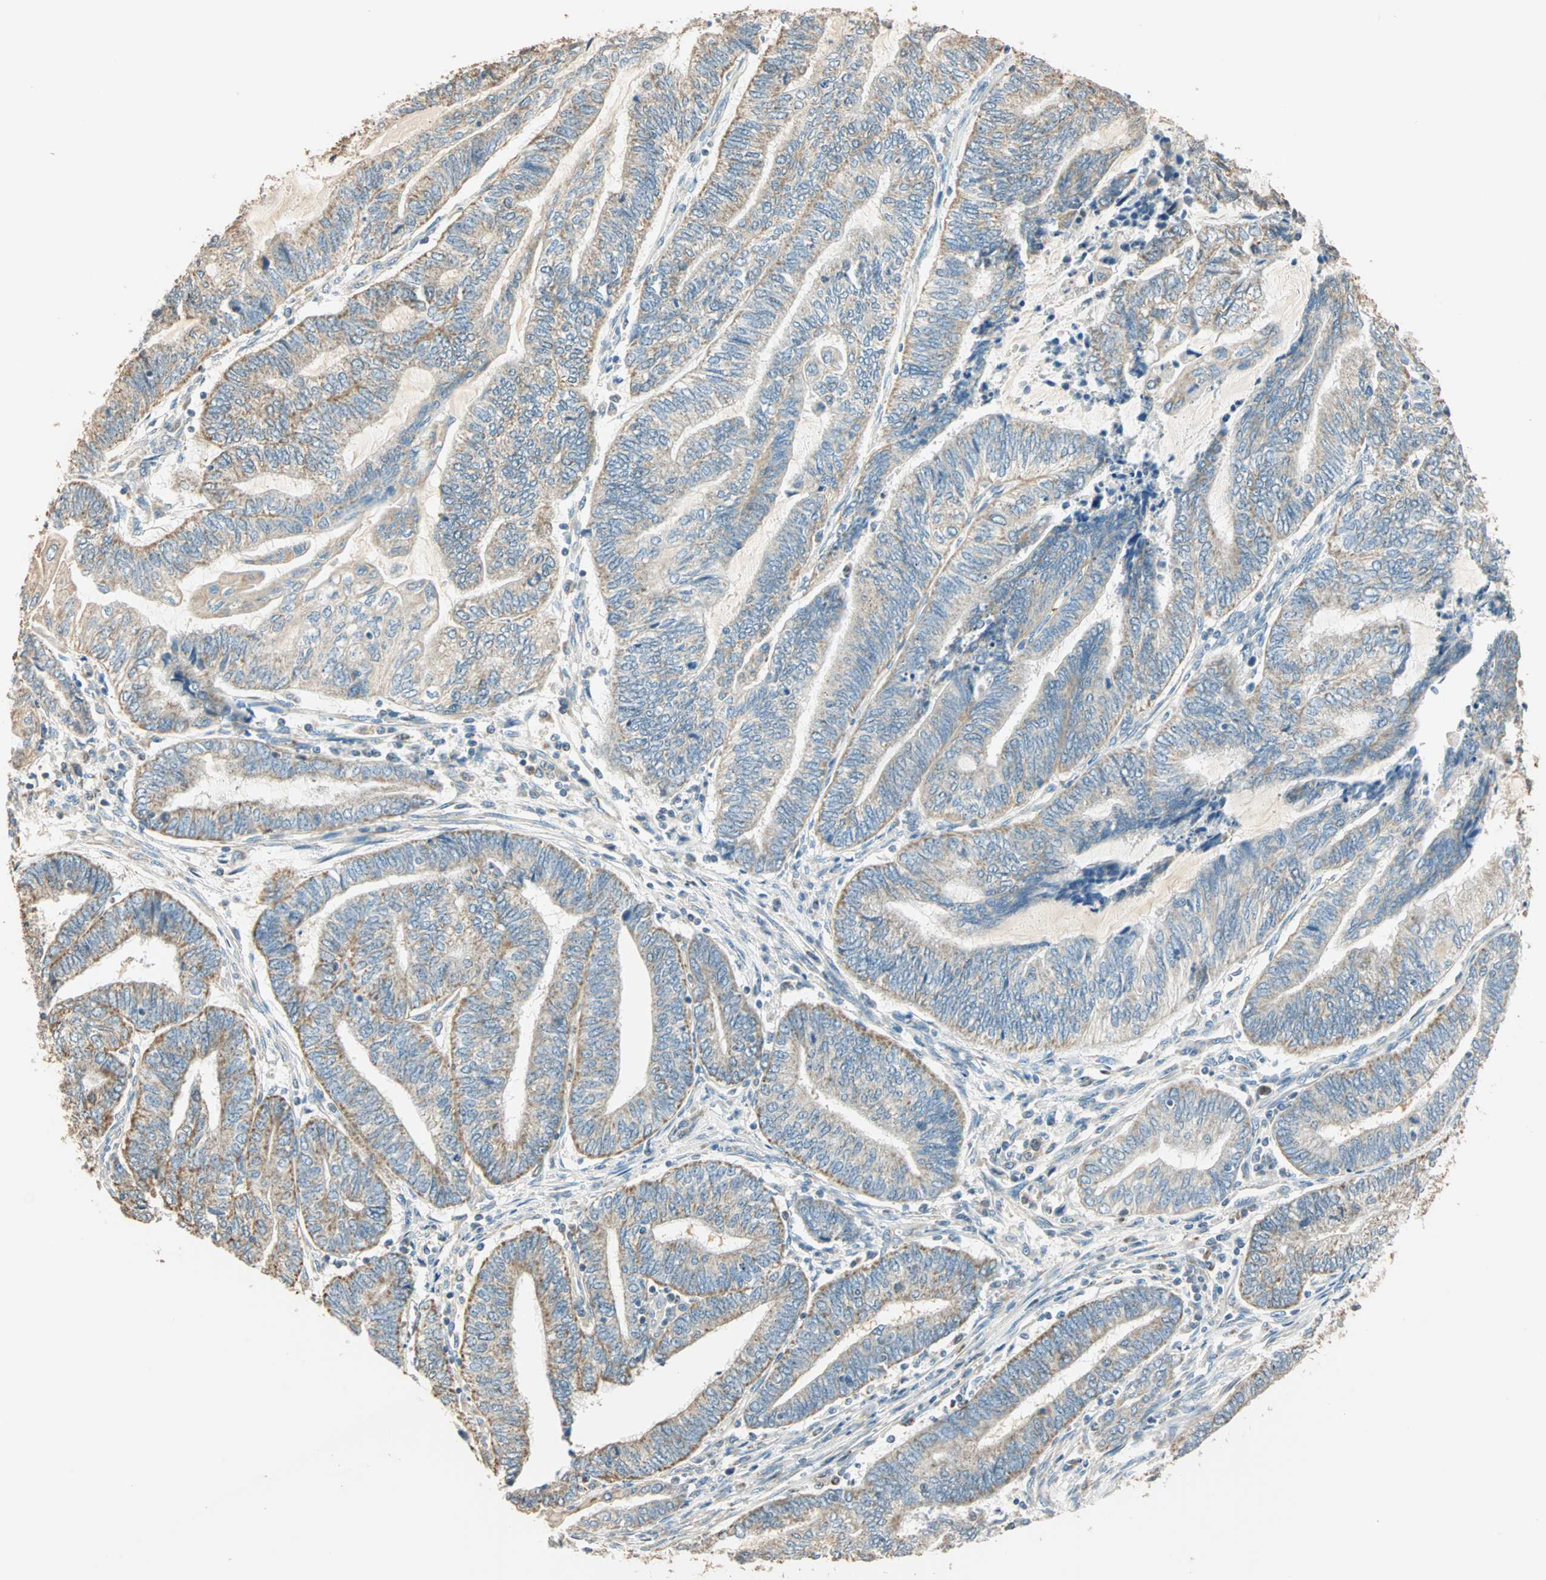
{"staining": {"intensity": "weak", "quantity": "25%-75%", "location": "cytoplasmic/membranous"}, "tissue": "endometrial cancer", "cell_type": "Tumor cells", "image_type": "cancer", "snomed": [{"axis": "morphology", "description": "Adenocarcinoma, NOS"}, {"axis": "topography", "description": "Uterus"}, {"axis": "topography", "description": "Endometrium"}], "caption": "Weak cytoplasmic/membranous positivity for a protein is appreciated in about 25%-75% of tumor cells of endometrial cancer using immunohistochemistry.", "gene": "RAD18", "patient": {"sex": "female", "age": 70}}